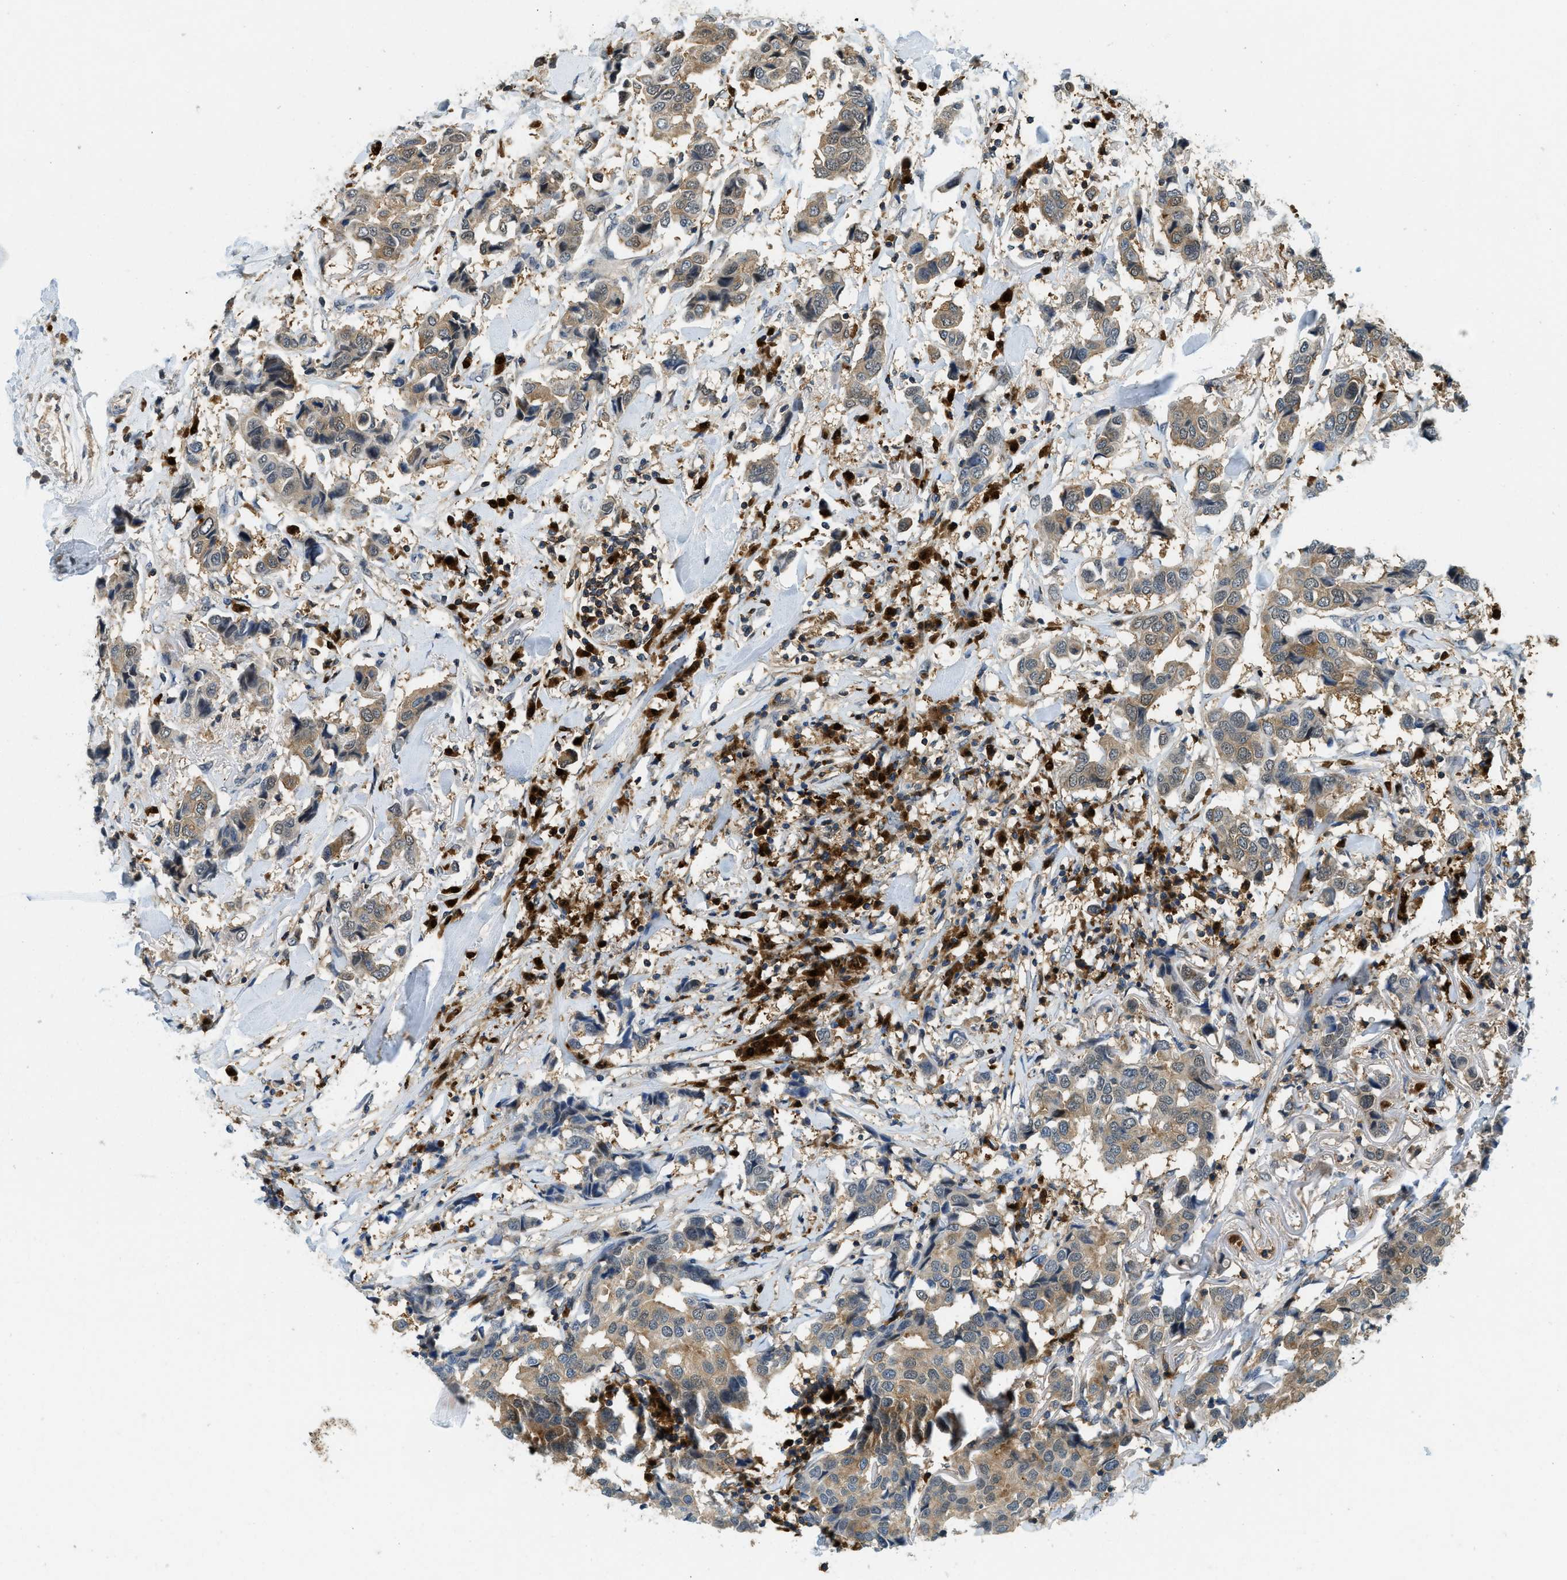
{"staining": {"intensity": "moderate", "quantity": ">75%", "location": "cytoplasmic/membranous,nuclear"}, "tissue": "breast cancer", "cell_type": "Tumor cells", "image_type": "cancer", "snomed": [{"axis": "morphology", "description": "Duct carcinoma"}, {"axis": "topography", "description": "Breast"}], "caption": "Human breast cancer (infiltrating ductal carcinoma) stained for a protein (brown) displays moderate cytoplasmic/membranous and nuclear positive staining in approximately >75% of tumor cells.", "gene": "GMPPB", "patient": {"sex": "female", "age": 80}}